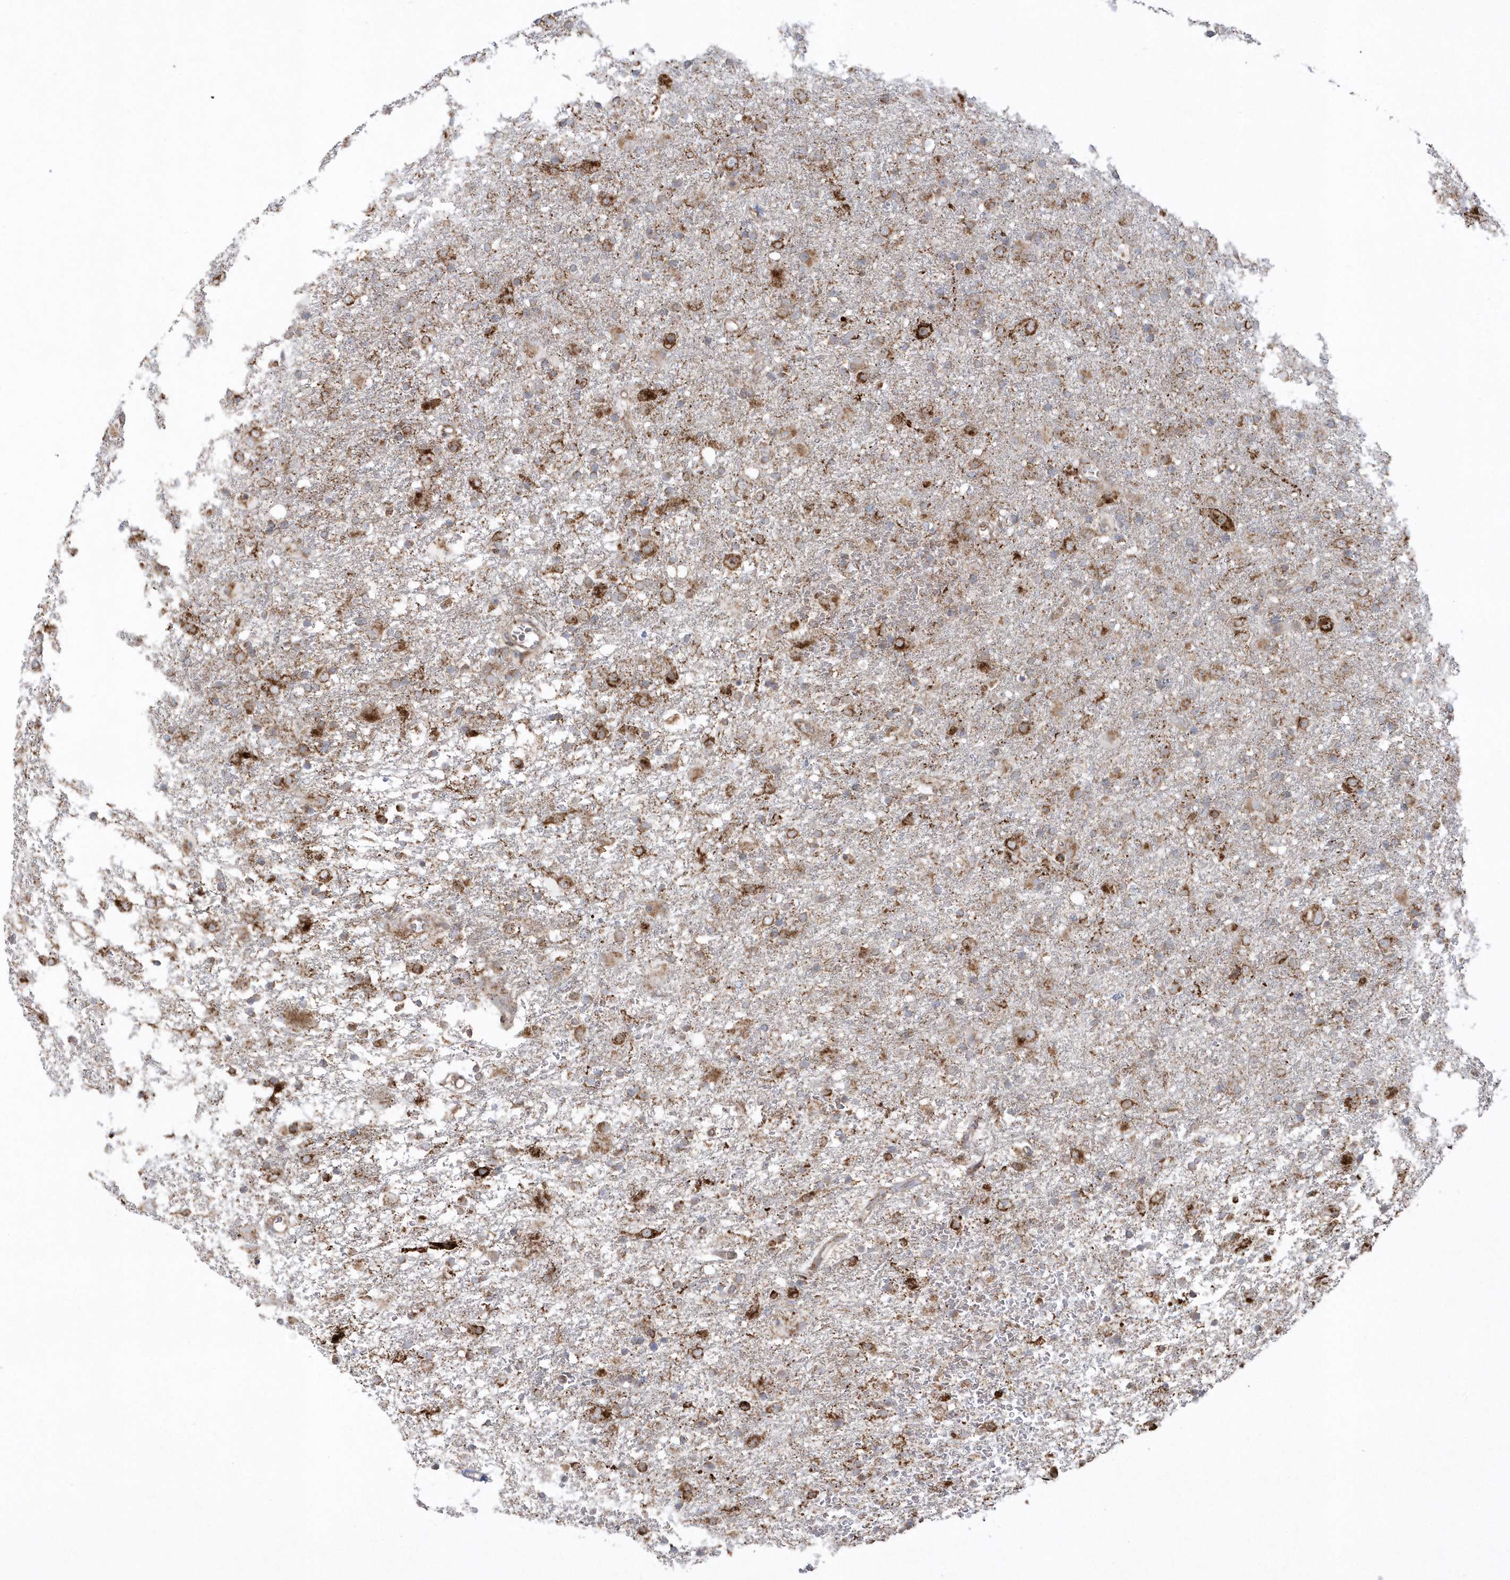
{"staining": {"intensity": "moderate", "quantity": ">75%", "location": "cytoplasmic/membranous"}, "tissue": "glioma", "cell_type": "Tumor cells", "image_type": "cancer", "snomed": [{"axis": "morphology", "description": "Glioma, malignant, Low grade"}, {"axis": "topography", "description": "Brain"}], "caption": "Malignant glioma (low-grade) stained for a protein demonstrates moderate cytoplasmic/membranous positivity in tumor cells.", "gene": "SH3BP2", "patient": {"sex": "male", "age": 65}}